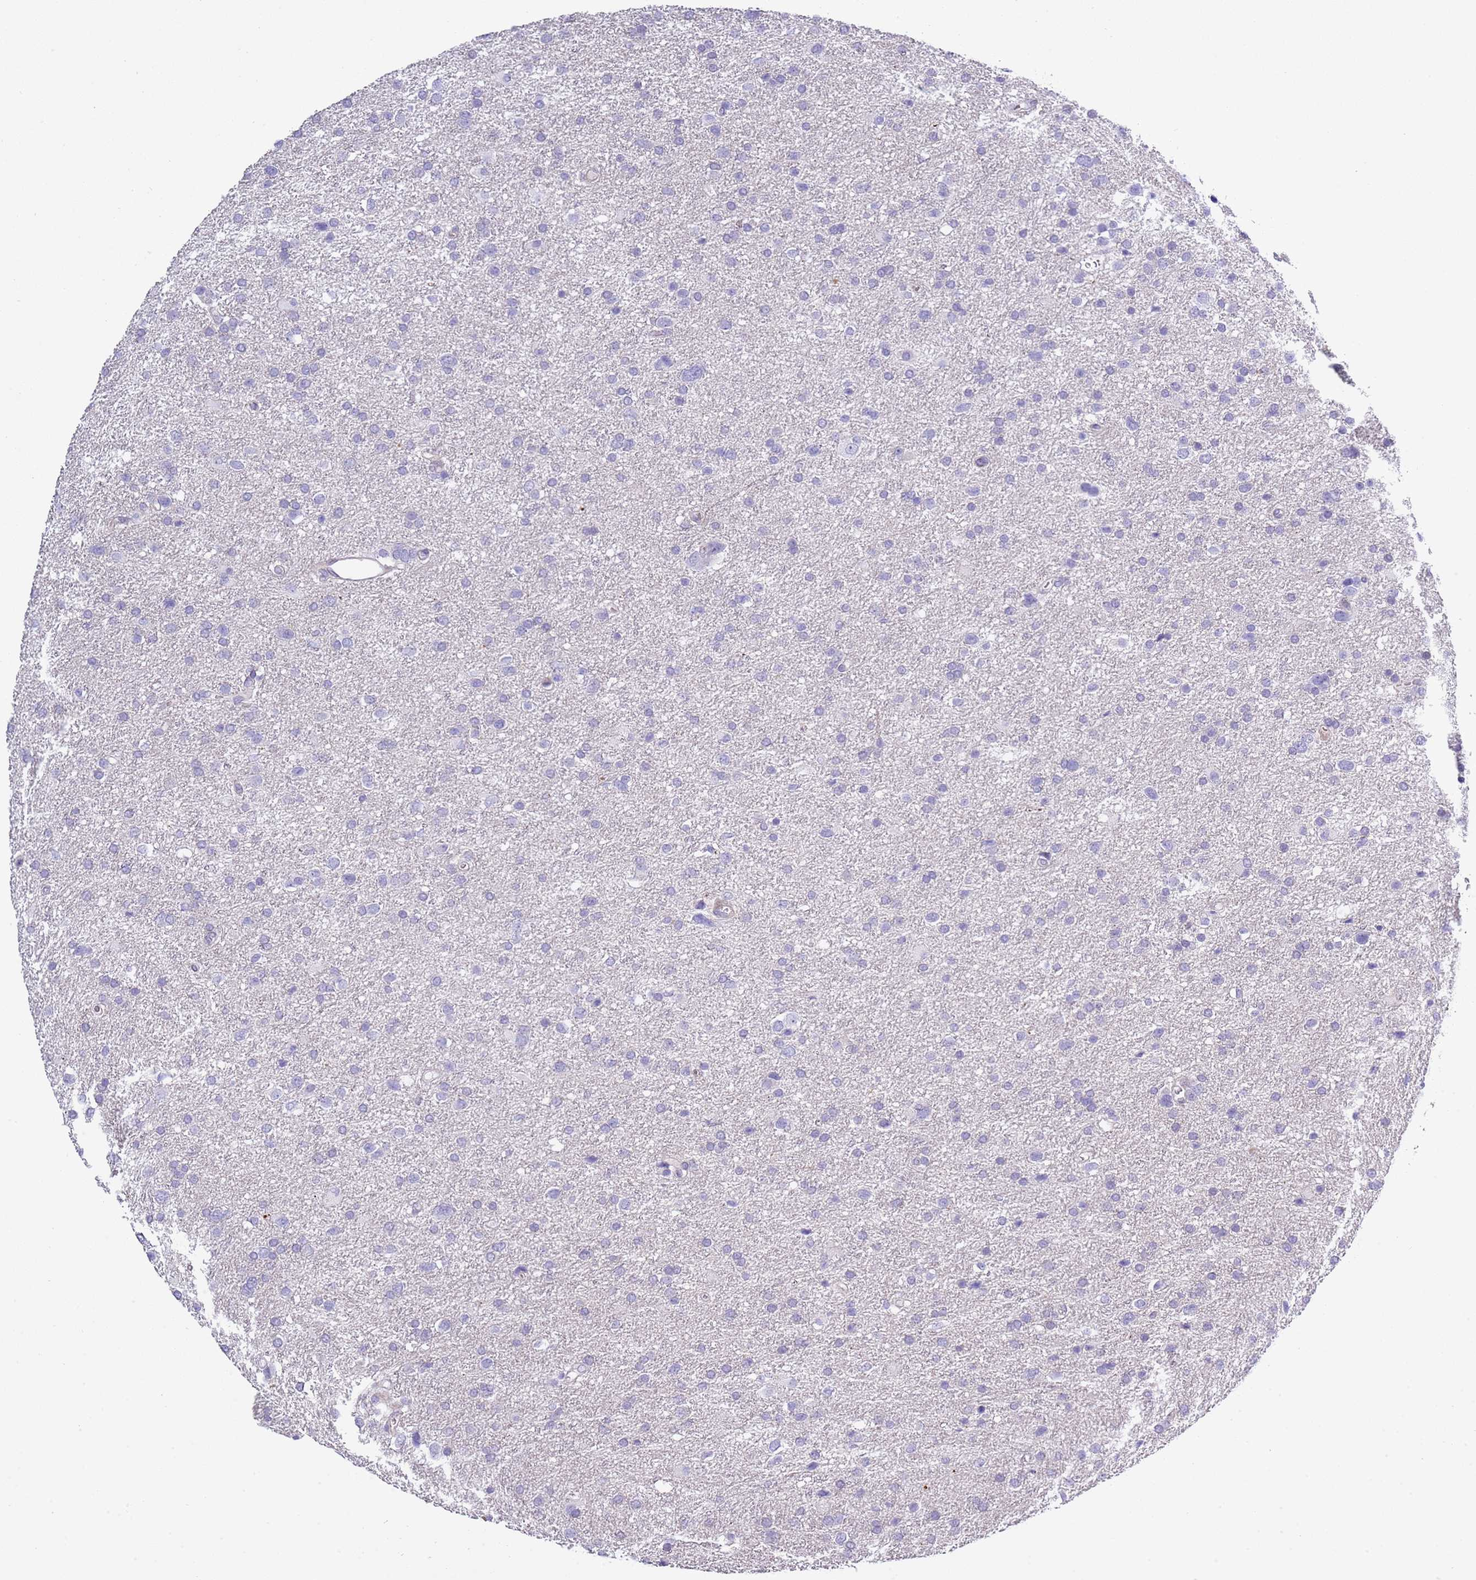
{"staining": {"intensity": "negative", "quantity": "none", "location": "none"}, "tissue": "glioma", "cell_type": "Tumor cells", "image_type": "cancer", "snomed": [{"axis": "morphology", "description": "Glioma, malignant, Low grade"}, {"axis": "topography", "description": "Brain"}], "caption": "Glioma stained for a protein using IHC exhibits no positivity tumor cells.", "gene": "NBPF6", "patient": {"sex": "female", "age": 32}}